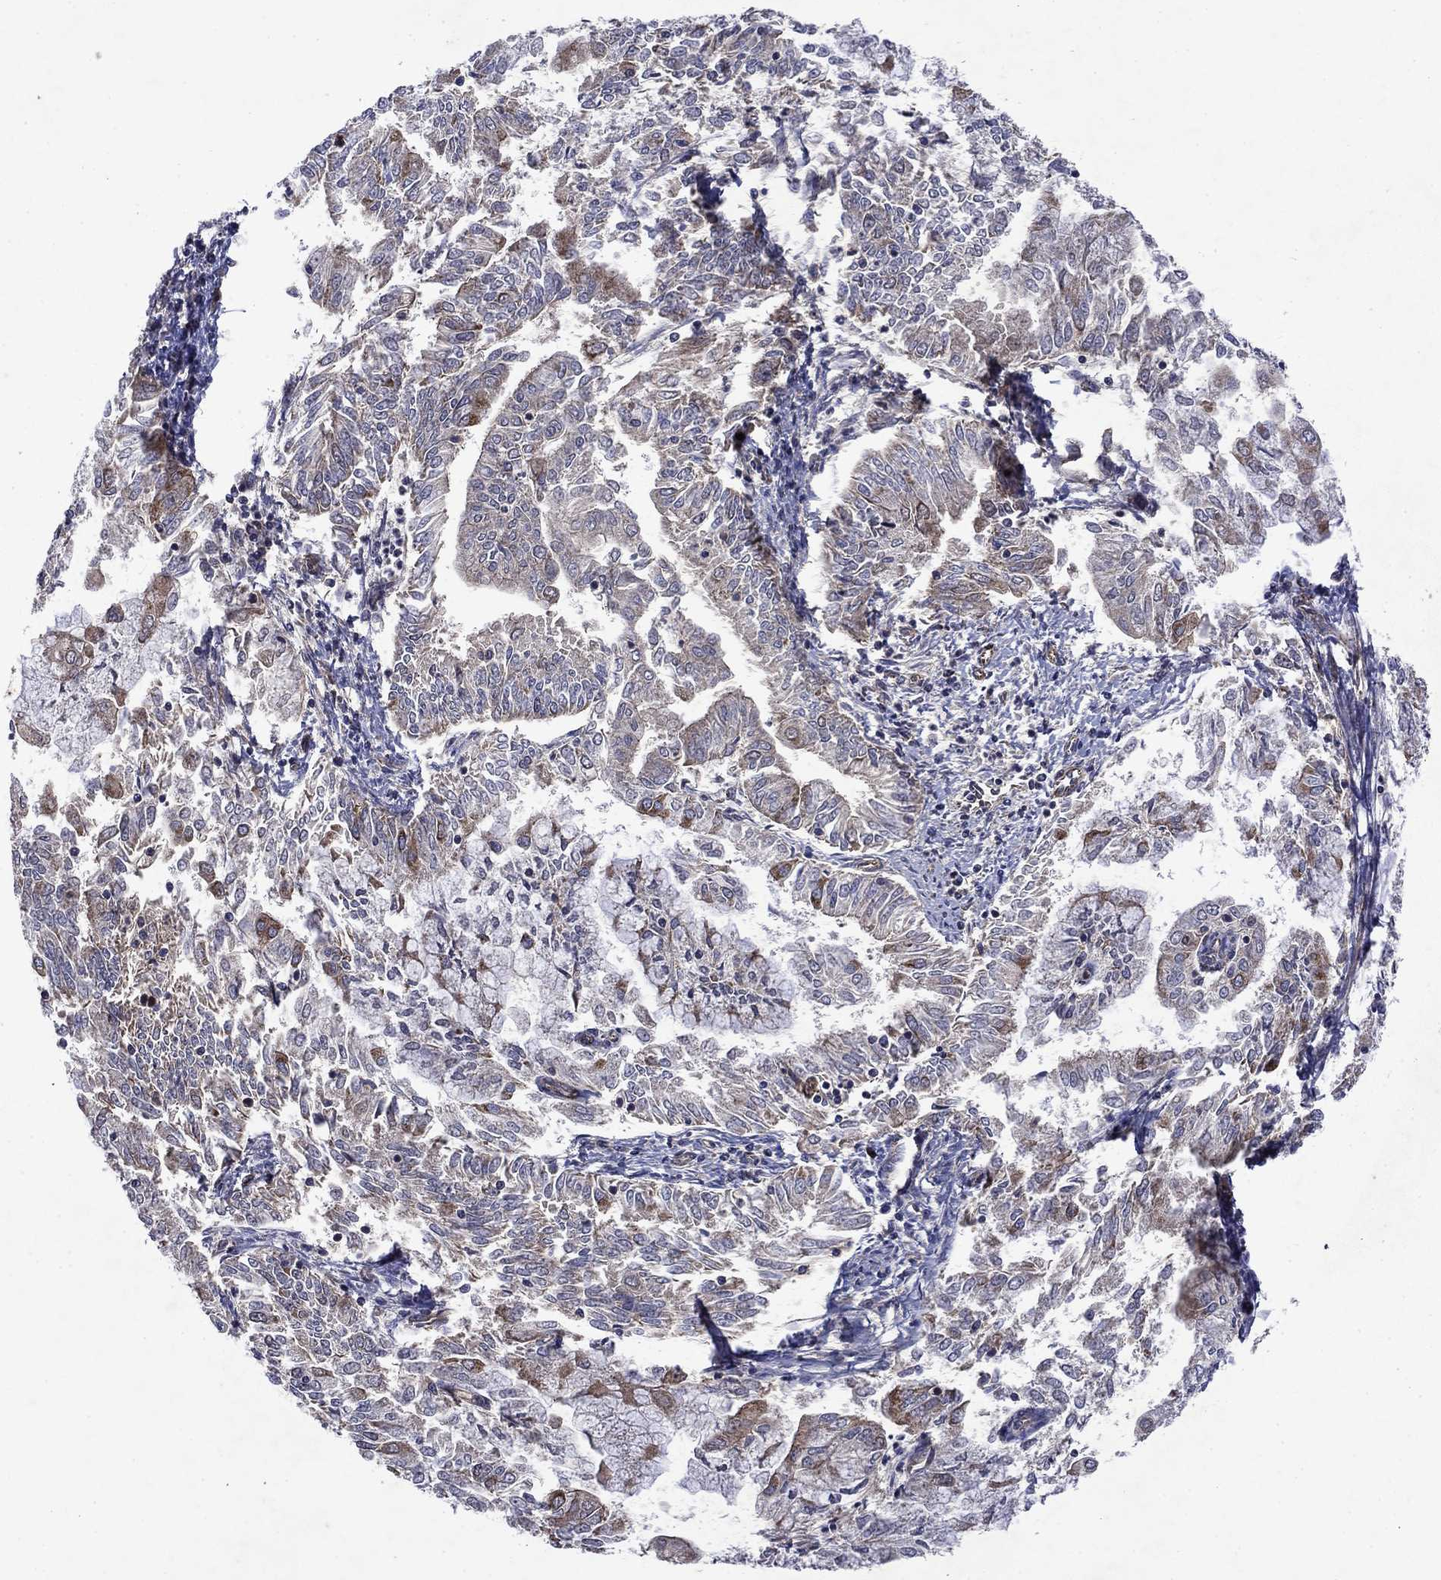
{"staining": {"intensity": "moderate", "quantity": "<25%", "location": "cytoplasmic/membranous"}, "tissue": "endometrial cancer", "cell_type": "Tumor cells", "image_type": "cancer", "snomed": [{"axis": "morphology", "description": "Adenocarcinoma, NOS"}, {"axis": "topography", "description": "Endometrium"}], "caption": "Immunohistochemistry staining of endometrial adenocarcinoma, which demonstrates low levels of moderate cytoplasmic/membranous staining in approximately <25% of tumor cells indicating moderate cytoplasmic/membranous protein expression. The staining was performed using DAB (brown) for protein detection and nuclei were counterstained in hematoxylin (blue).", "gene": "KIF22", "patient": {"sex": "female", "age": 56}}